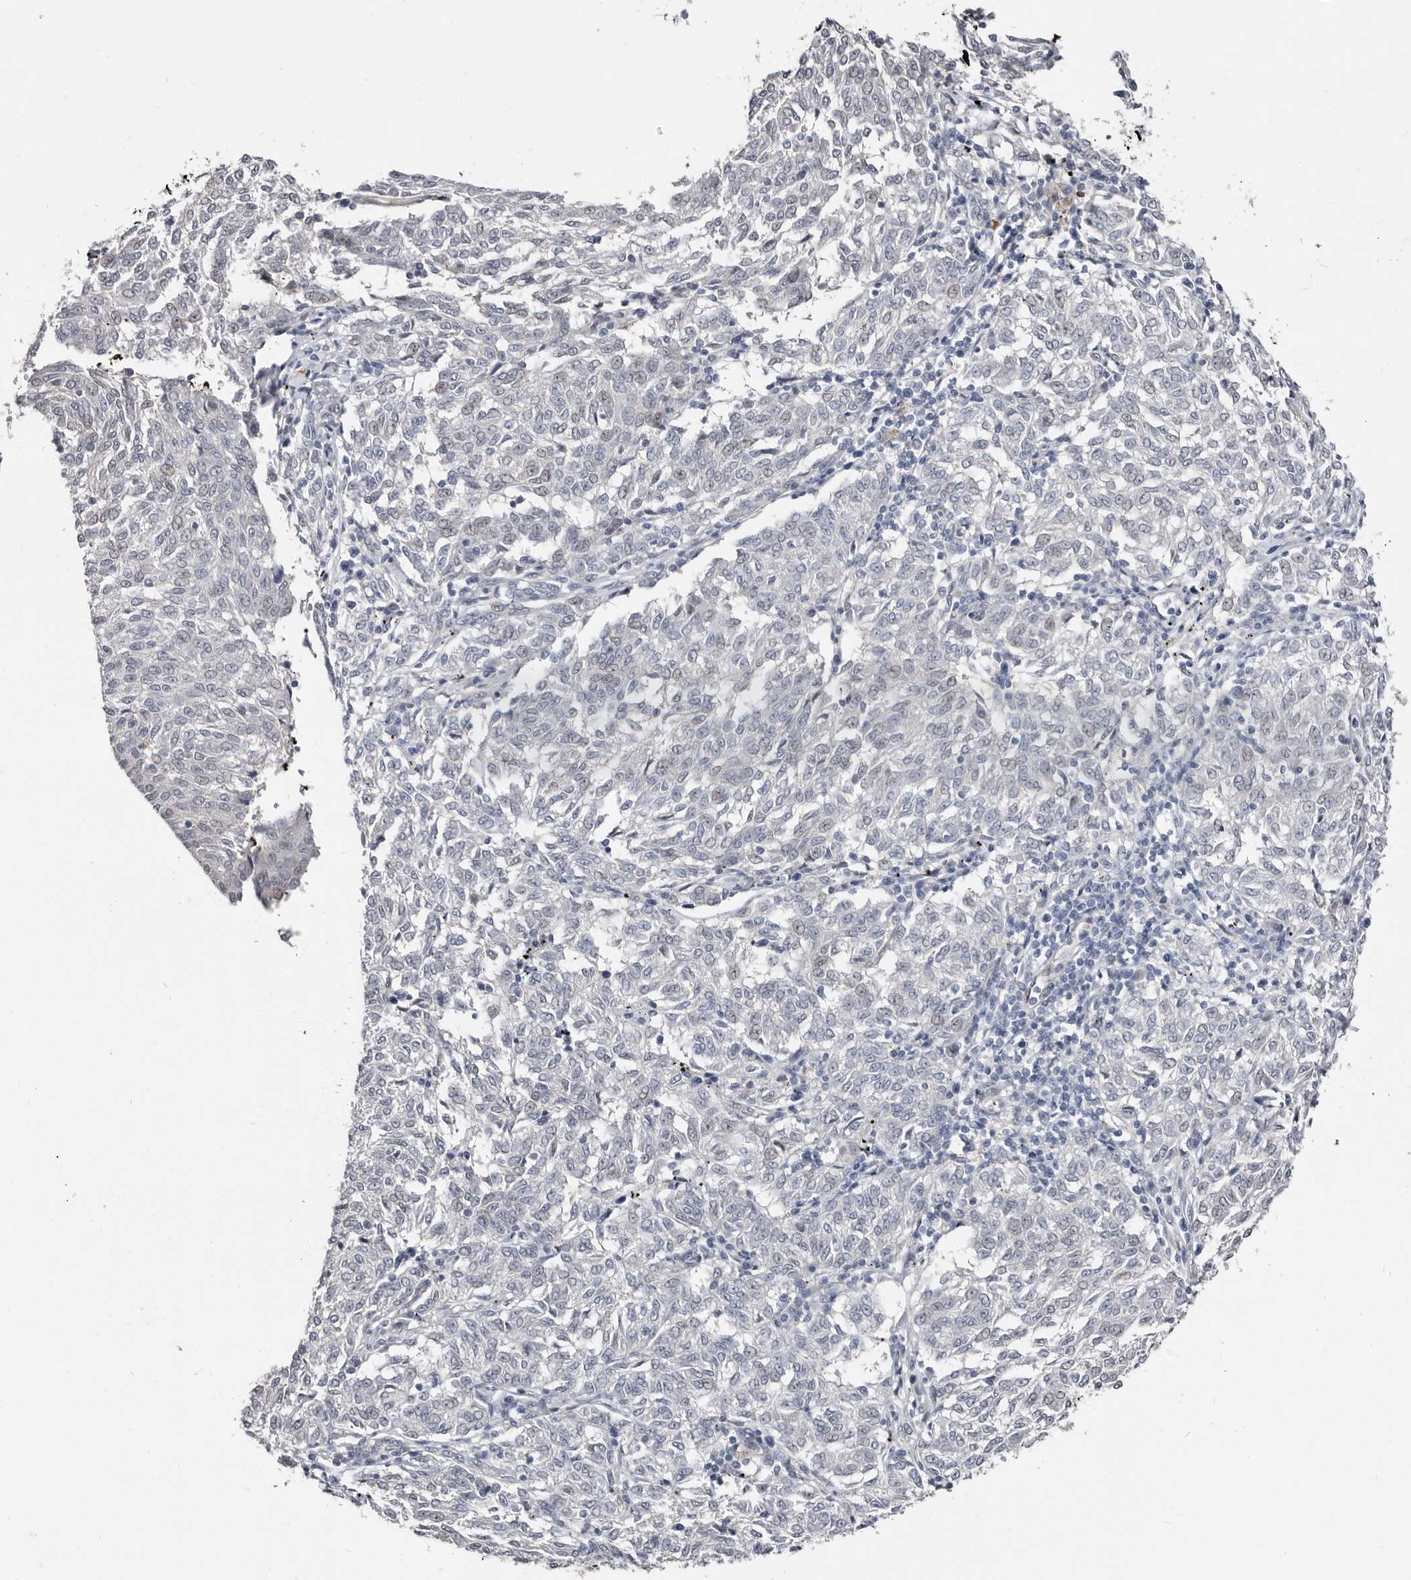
{"staining": {"intensity": "negative", "quantity": "none", "location": "none"}, "tissue": "melanoma", "cell_type": "Tumor cells", "image_type": "cancer", "snomed": [{"axis": "morphology", "description": "Malignant melanoma, NOS"}, {"axis": "topography", "description": "Skin"}], "caption": "Malignant melanoma was stained to show a protein in brown. There is no significant positivity in tumor cells. (DAB (3,3'-diaminobenzidine) immunohistochemistry (IHC) with hematoxylin counter stain).", "gene": "ASRGL1", "patient": {"sex": "female", "age": 72}}